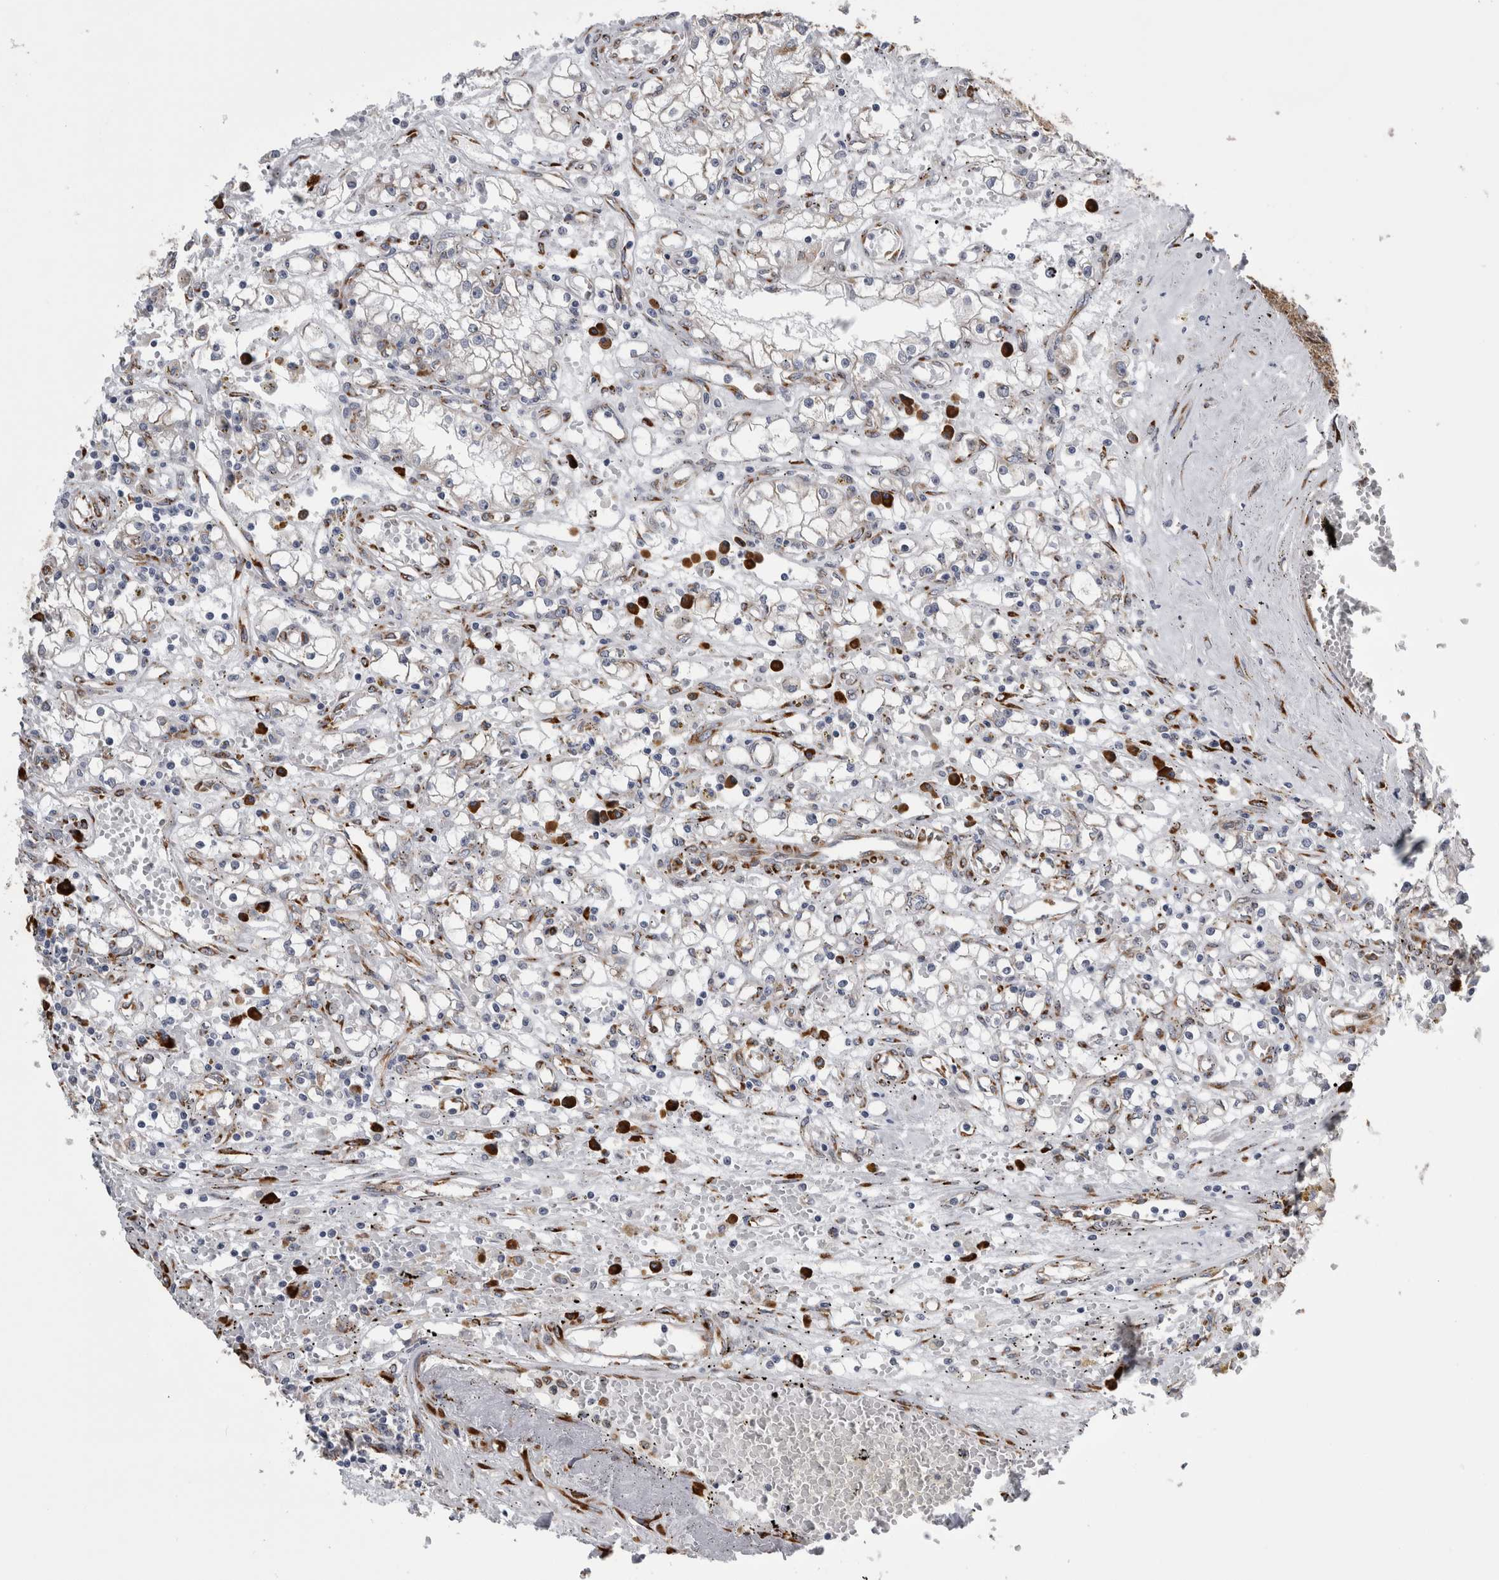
{"staining": {"intensity": "negative", "quantity": "none", "location": "none"}, "tissue": "renal cancer", "cell_type": "Tumor cells", "image_type": "cancer", "snomed": [{"axis": "morphology", "description": "Adenocarcinoma, NOS"}, {"axis": "topography", "description": "Kidney"}], "caption": "The histopathology image displays no significant expression in tumor cells of renal cancer. (Stains: DAB immunohistochemistry with hematoxylin counter stain, Microscopy: brightfield microscopy at high magnification).", "gene": "FHIP2B", "patient": {"sex": "male", "age": 56}}